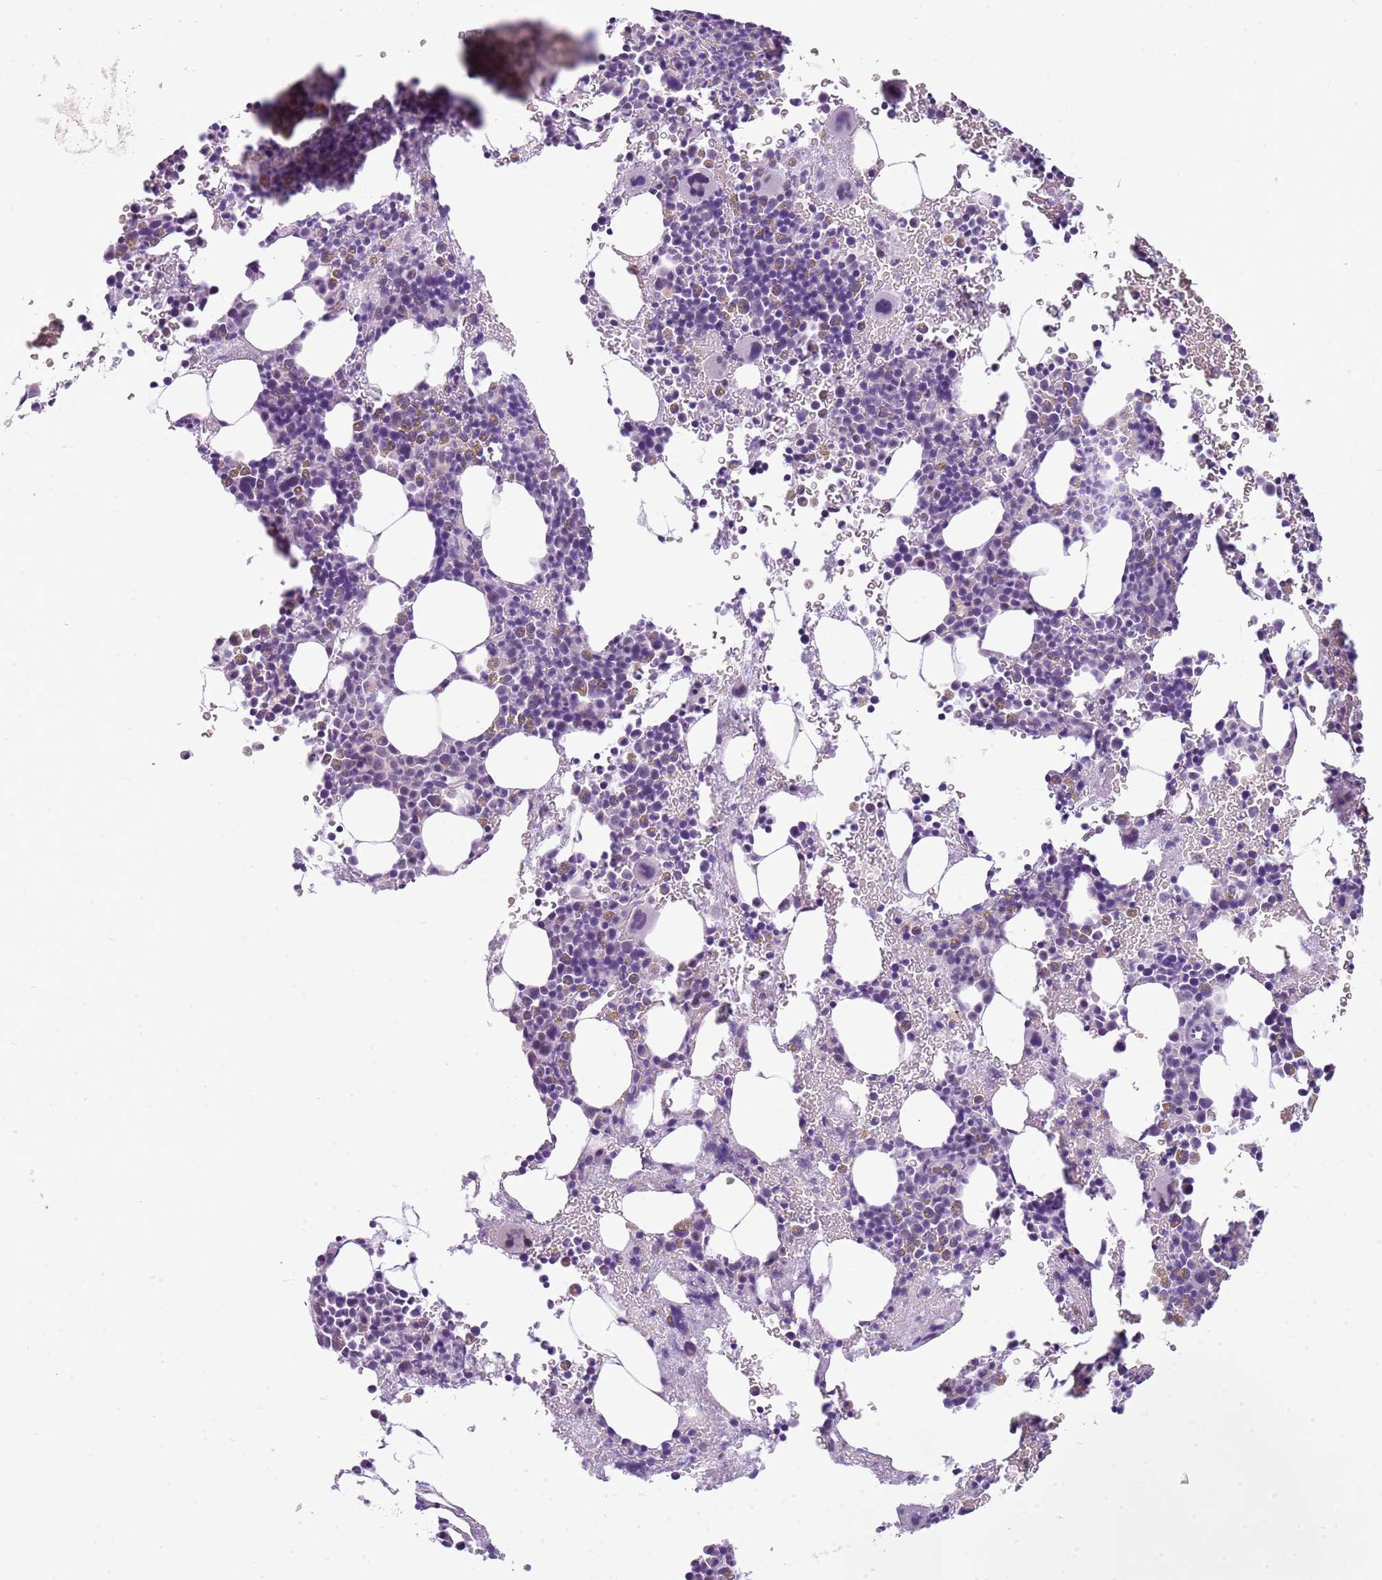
{"staining": {"intensity": "negative", "quantity": "none", "location": "none"}, "tissue": "bone marrow", "cell_type": "Hematopoietic cells", "image_type": "normal", "snomed": [{"axis": "morphology", "description": "Normal tissue, NOS"}, {"axis": "topography", "description": "Bone marrow"}], "caption": "Immunohistochemical staining of unremarkable human bone marrow displays no significant expression in hematopoietic cells. (DAB immunohistochemistry (IHC) with hematoxylin counter stain).", "gene": "FAM120C", "patient": {"sex": "male", "age": 41}}